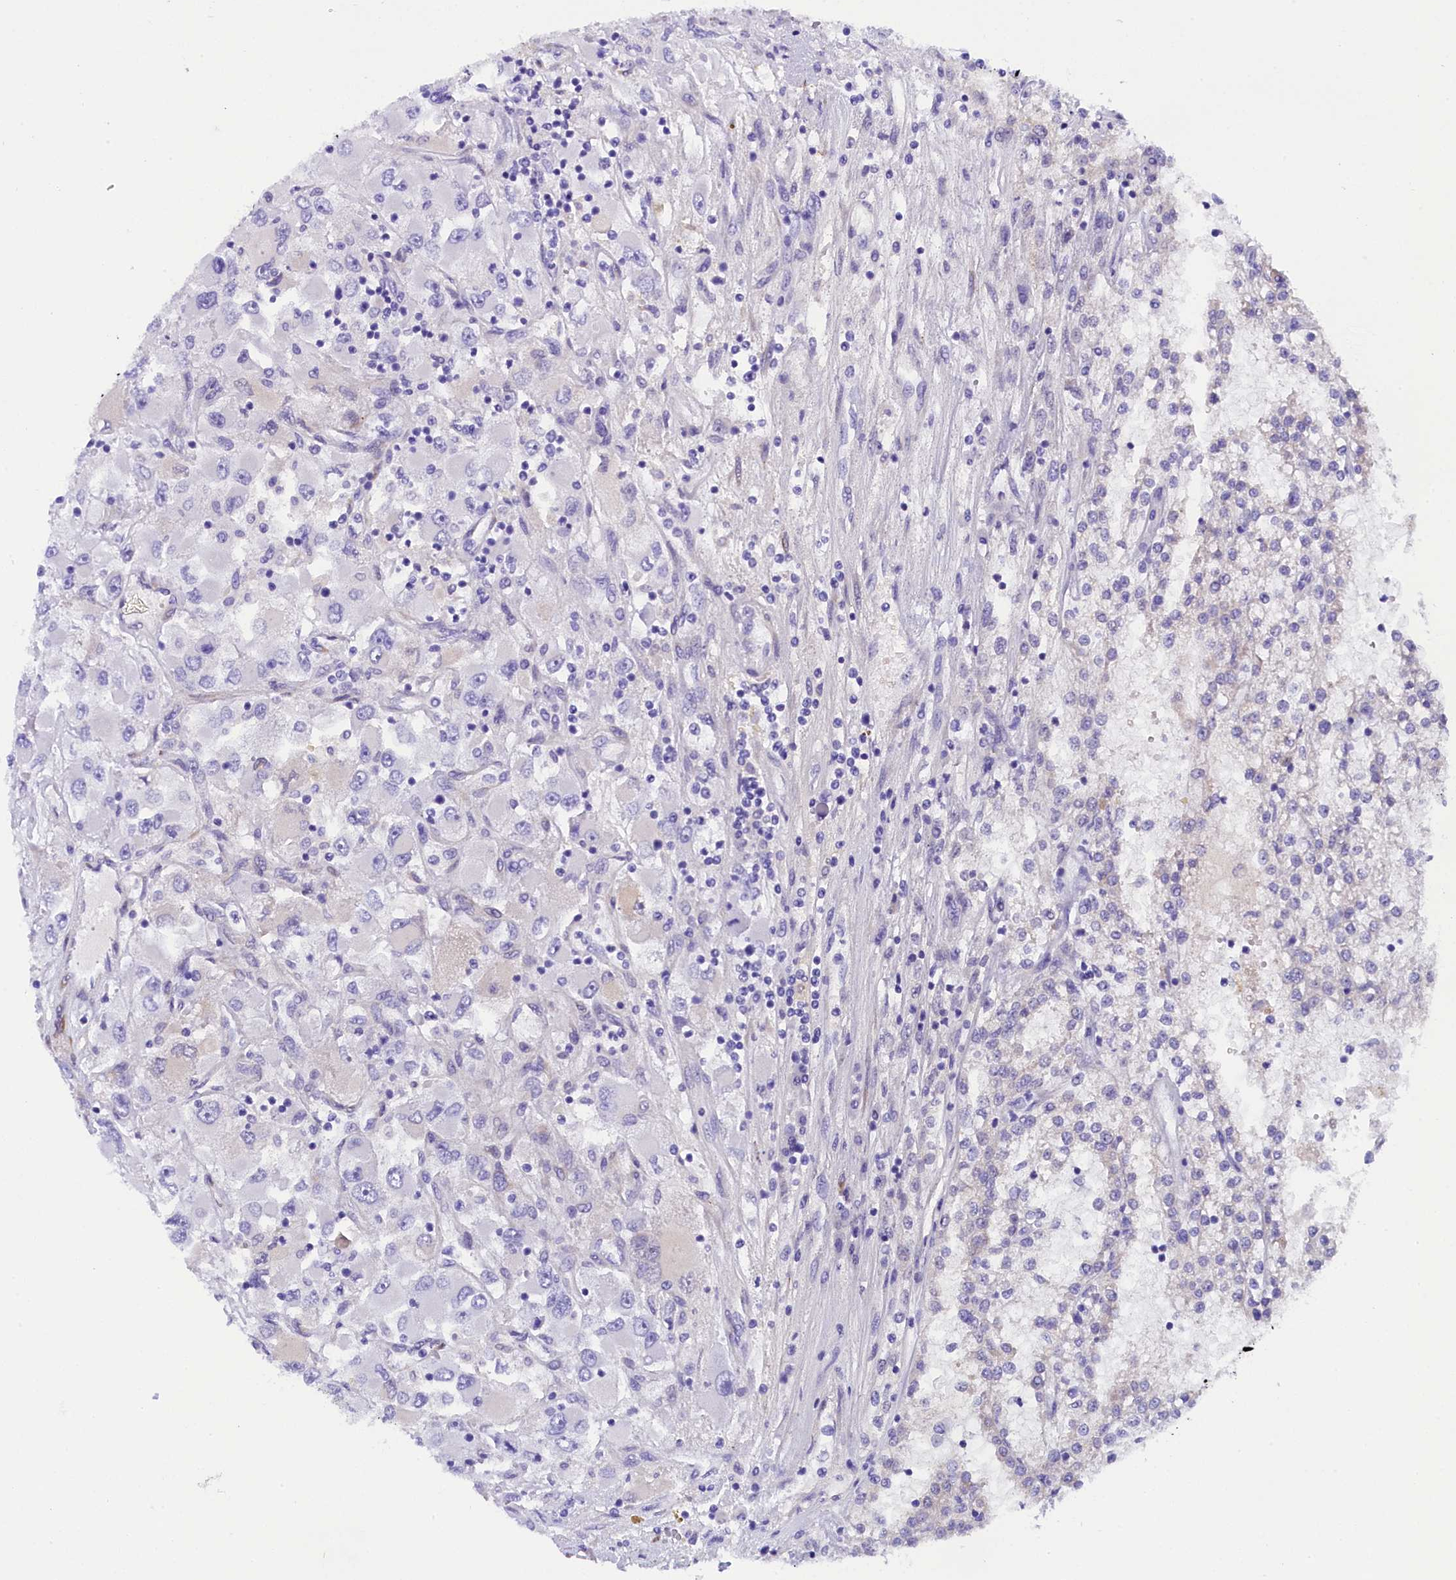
{"staining": {"intensity": "negative", "quantity": "none", "location": "none"}, "tissue": "renal cancer", "cell_type": "Tumor cells", "image_type": "cancer", "snomed": [{"axis": "morphology", "description": "Adenocarcinoma, NOS"}, {"axis": "topography", "description": "Kidney"}], "caption": "The image displays no significant expression in tumor cells of renal cancer.", "gene": "SOD3", "patient": {"sex": "female", "age": 52}}